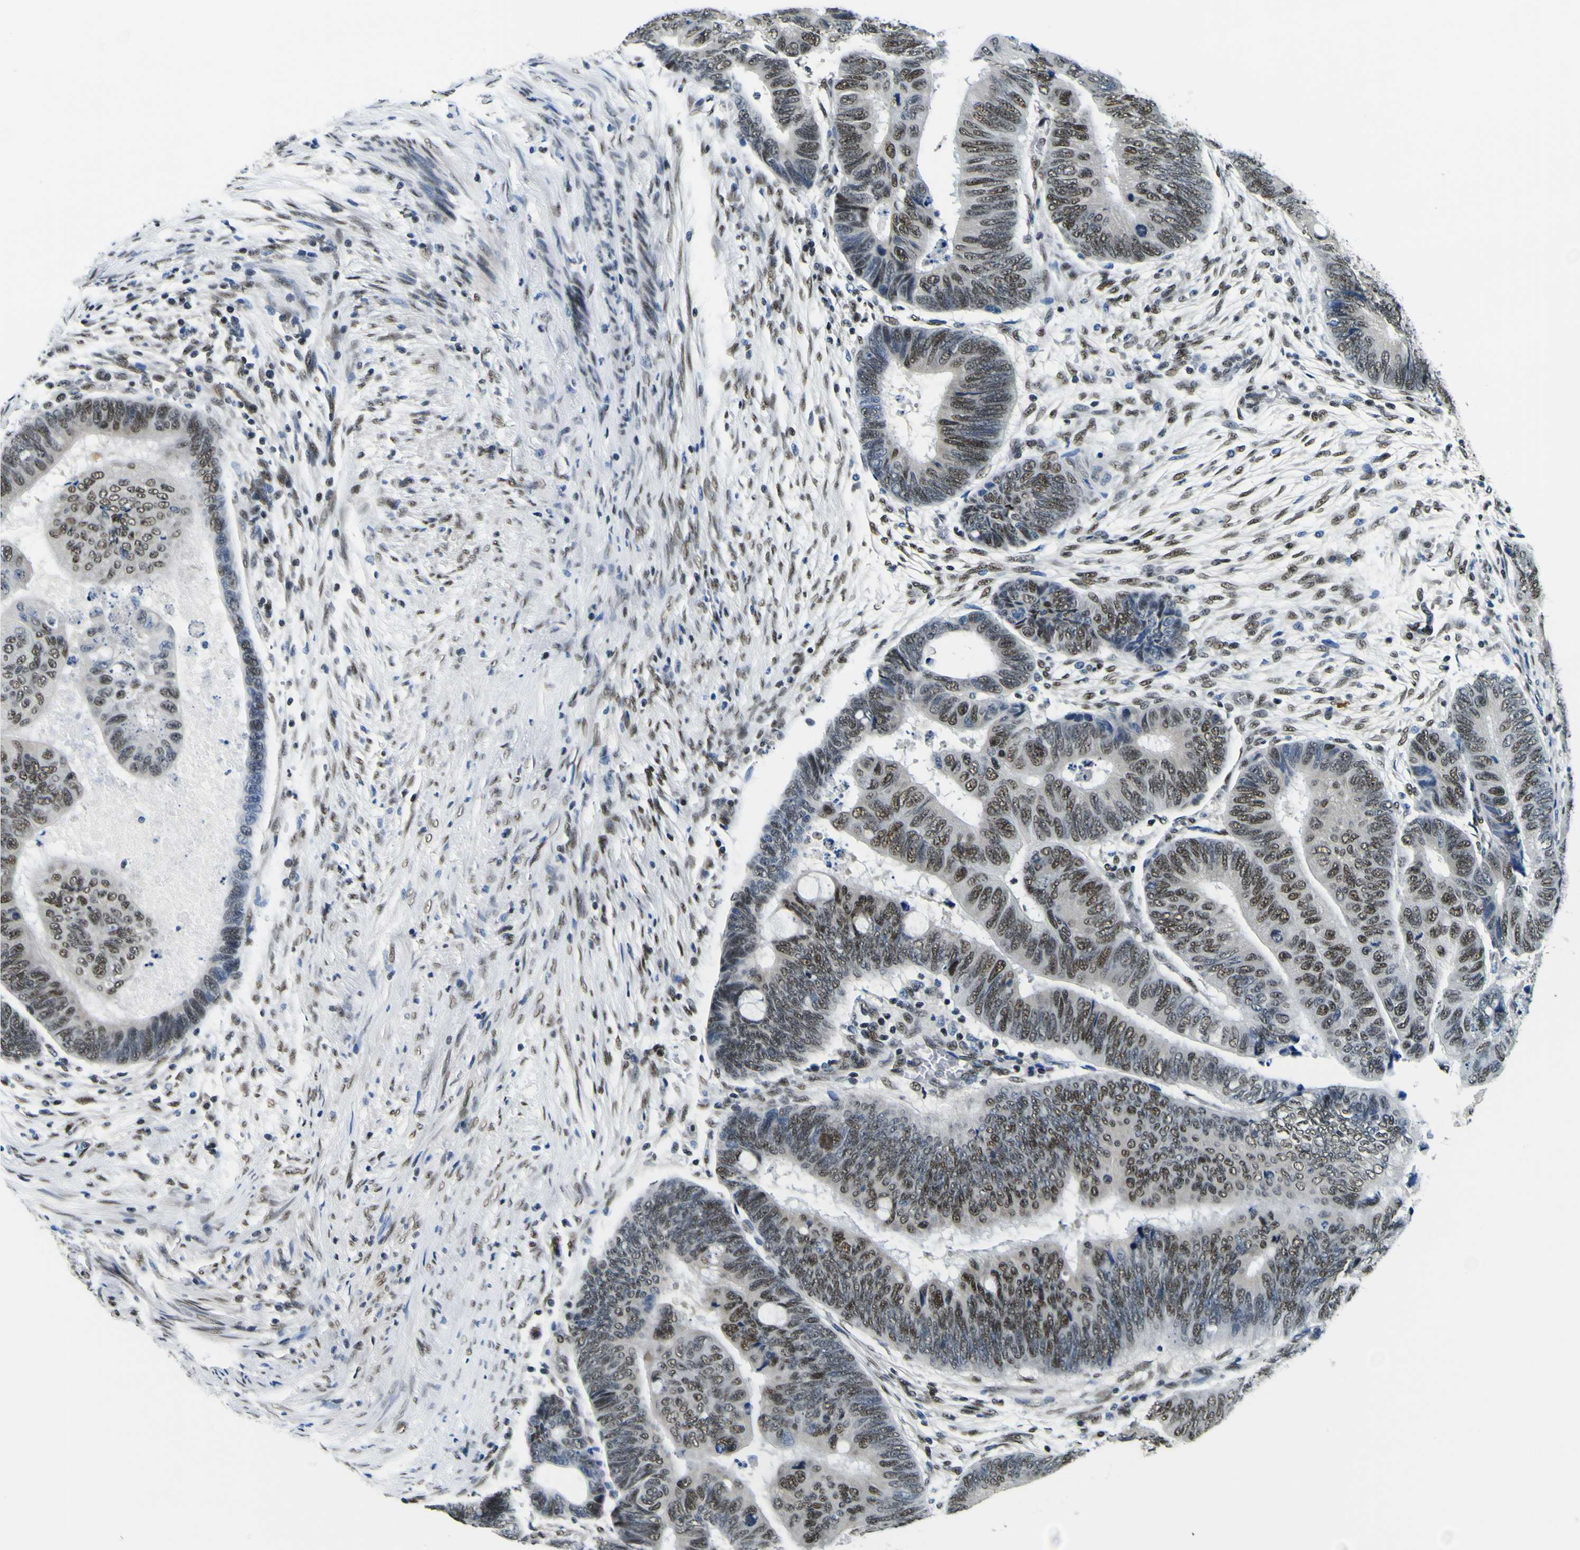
{"staining": {"intensity": "strong", "quantity": ">75%", "location": "nuclear"}, "tissue": "colorectal cancer", "cell_type": "Tumor cells", "image_type": "cancer", "snomed": [{"axis": "morphology", "description": "Normal tissue, NOS"}, {"axis": "morphology", "description": "Adenocarcinoma, NOS"}, {"axis": "topography", "description": "Rectum"}, {"axis": "topography", "description": "Peripheral nerve tissue"}], "caption": "Protein expression analysis of human colorectal cancer reveals strong nuclear expression in about >75% of tumor cells.", "gene": "SP1", "patient": {"sex": "male", "age": 92}}